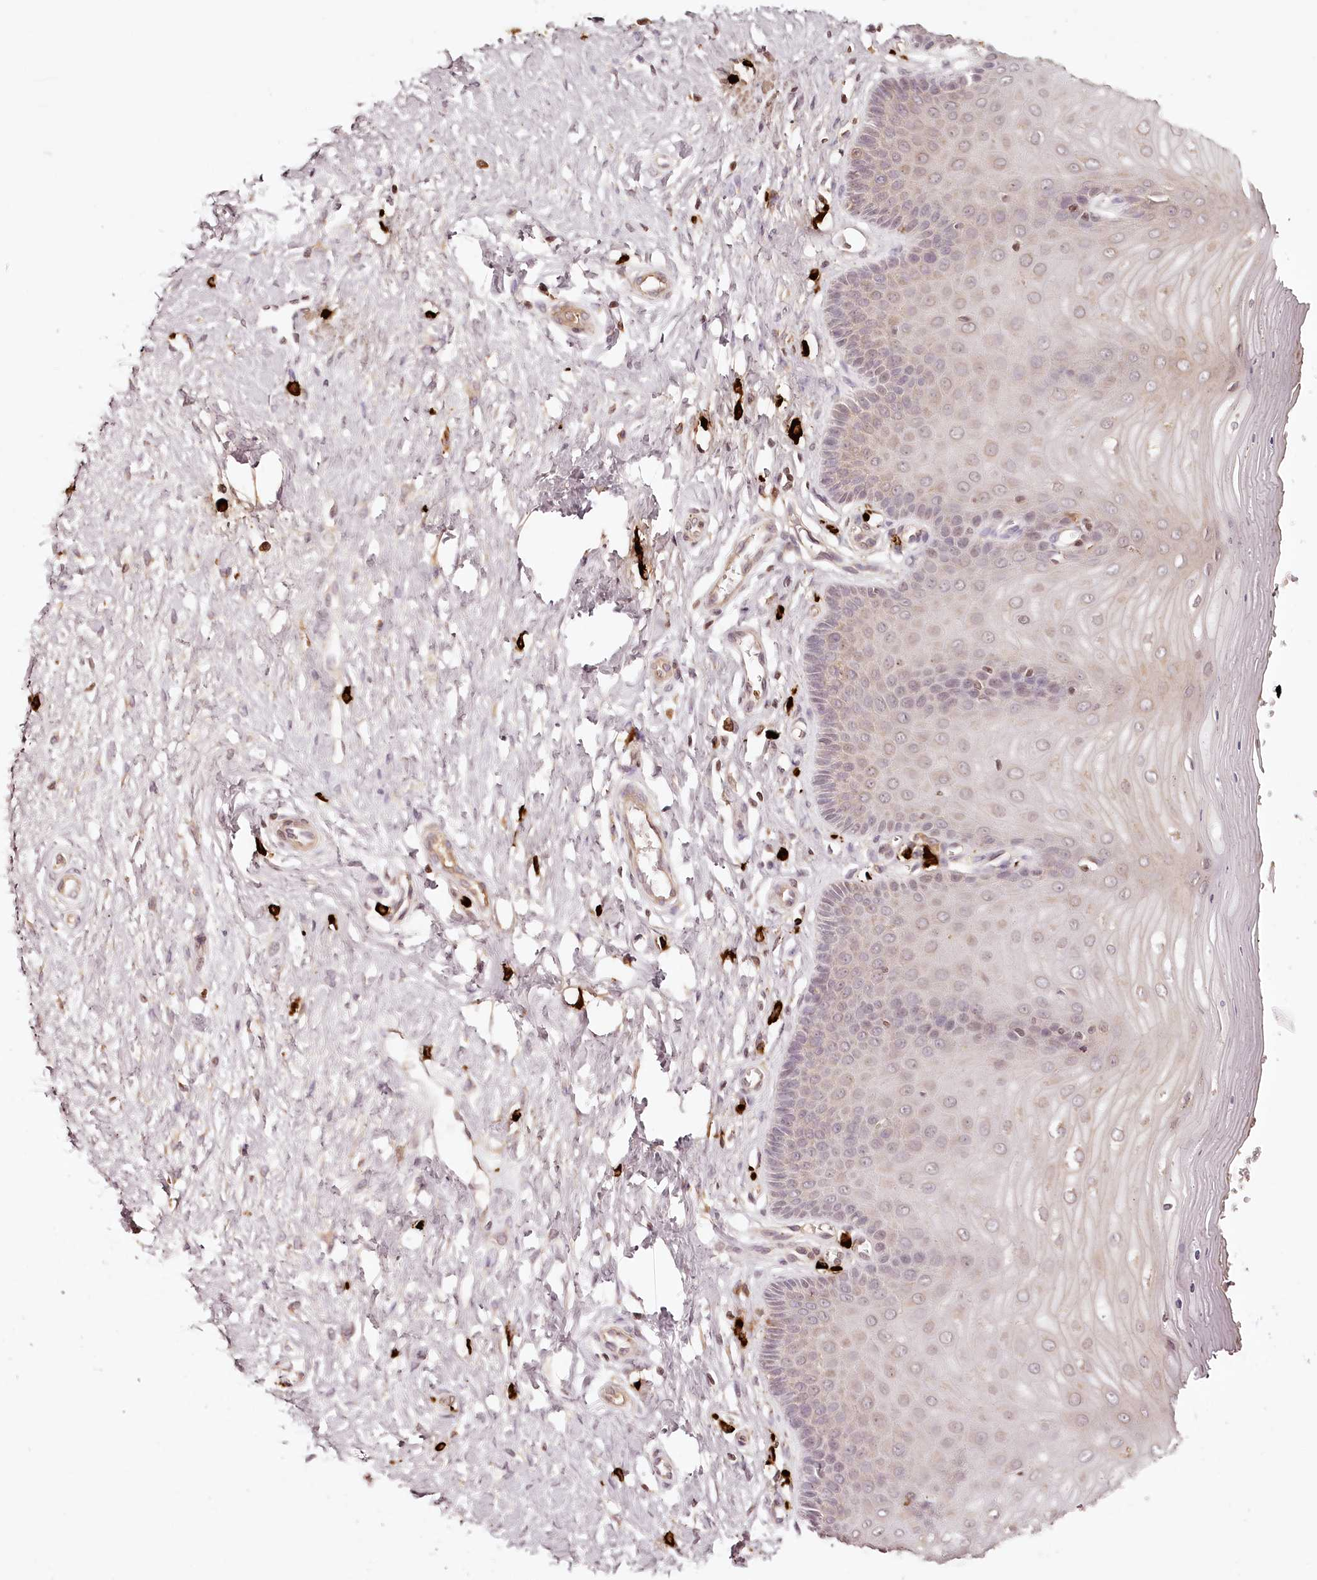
{"staining": {"intensity": "weak", "quantity": "25%-75%", "location": "cytoplasmic/membranous"}, "tissue": "cervix", "cell_type": "Glandular cells", "image_type": "normal", "snomed": [{"axis": "morphology", "description": "Normal tissue, NOS"}, {"axis": "topography", "description": "Cervix"}], "caption": "The micrograph shows a brown stain indicating the presence of a protein in the cytoplasmic/membranous of glandular cells in cervix. The staining is performed using DAB brown chromogen to label protein expression. The nuclei are counter-stained blue using hematoxylin.", "gene": "SYNGR1", "patient": {"sex": "female", "age": 55}}